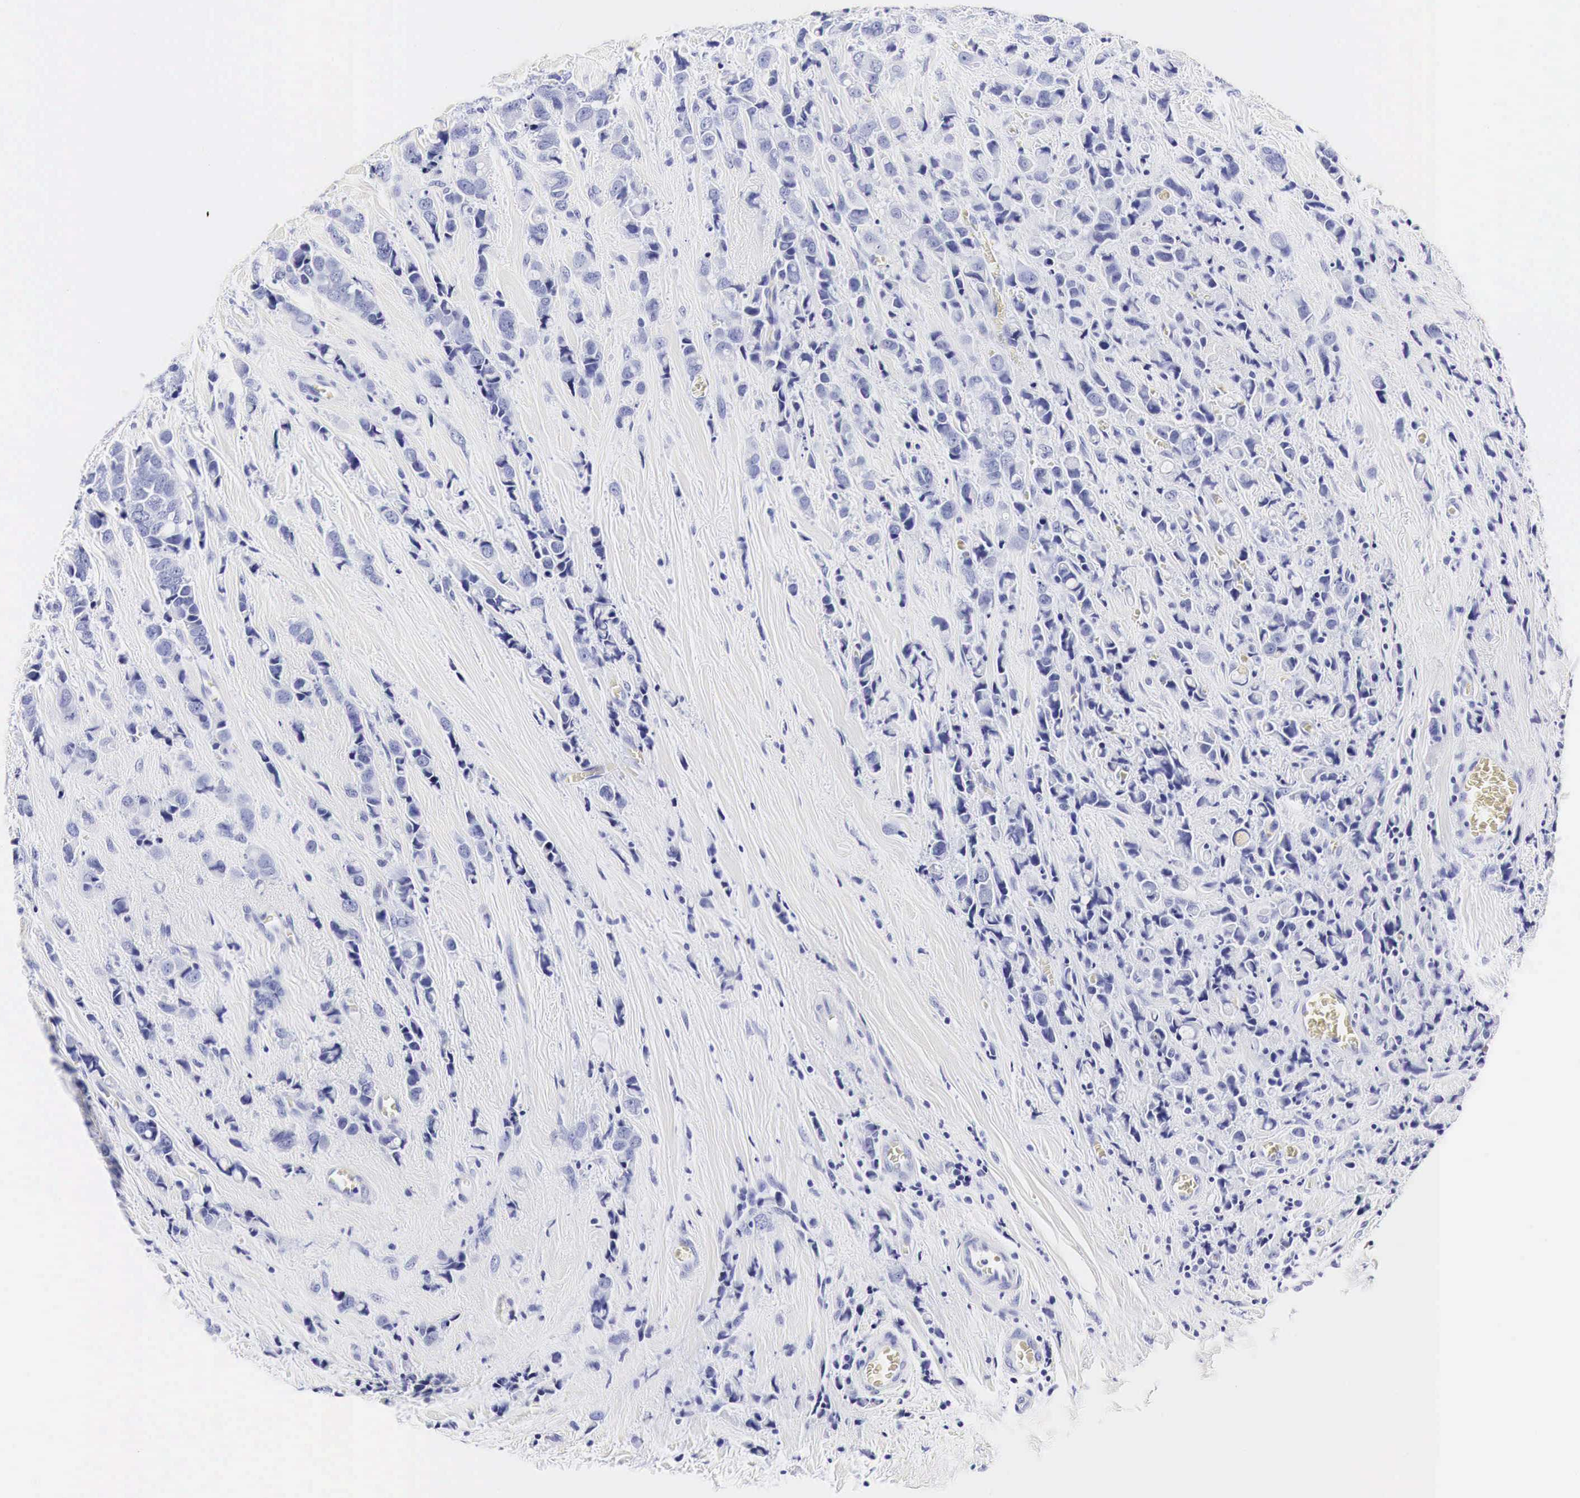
{"staining": {"intensity": "negative", "quantity": "none", "location": "none"}, "tissue": "breast cancer", "cell_type": "Tumor cells", "image_type": "cancer", "snomed": [{"axis": "morphology", "description": "Lobular carcinoma"}, {"axis": "topography", "description": "Breast"}], "caption": "The photomicrograph shows no significant staining in tumor cells of lobular carcinoma (breast).", "gene": "ACP3", "patient": {"sex": "female", "age": 57}}